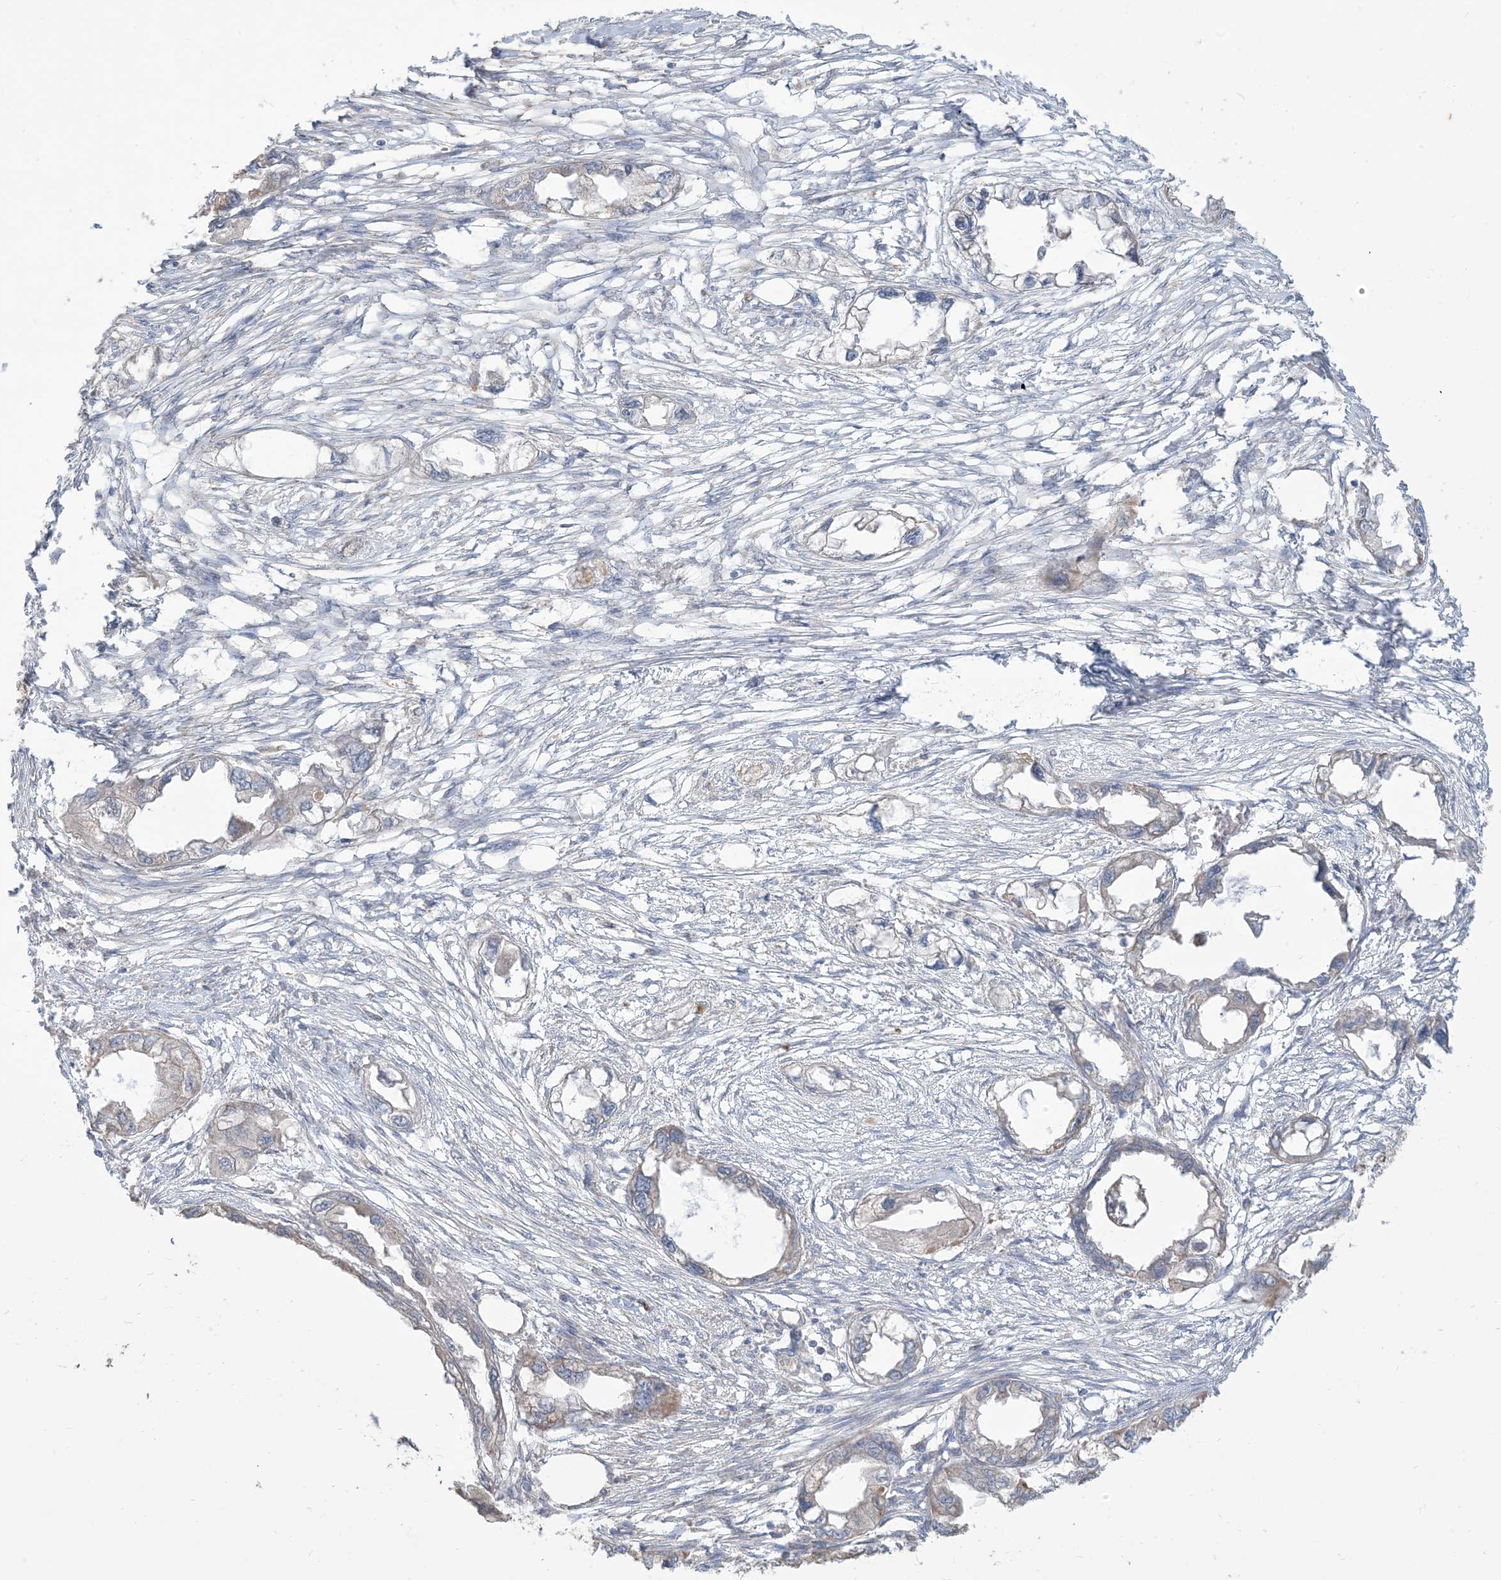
{"staining": {"intensity": "weak", "quantity": "<25%", "location": "cytoplasmic/membranous"}, "tissue": "endometrial cancer", "cell_type": "Tumor cells", "image_type": "cancer", "snomed": [{"axis": "morphology", "description": "Adenocarcinoma, NOS"}, {"axis": "morphology", "description": "Adenocarcinoma, metastatic, NOS"}, {"axis": "topography", "description": "Adipose tissue"}, {"axis": "topography", "description": "Endometrium"}], "caption": "Immunohistochemistry (IHC) image of neoplastic tissue: human endometrial metastatic adenocarcinoma stained with DAB (3,3'-diaminobenzidine) shows no significant protein expression in tumor cells.", "gene": "KLHL18", "patient": {"sex": "female", "age": 67}}